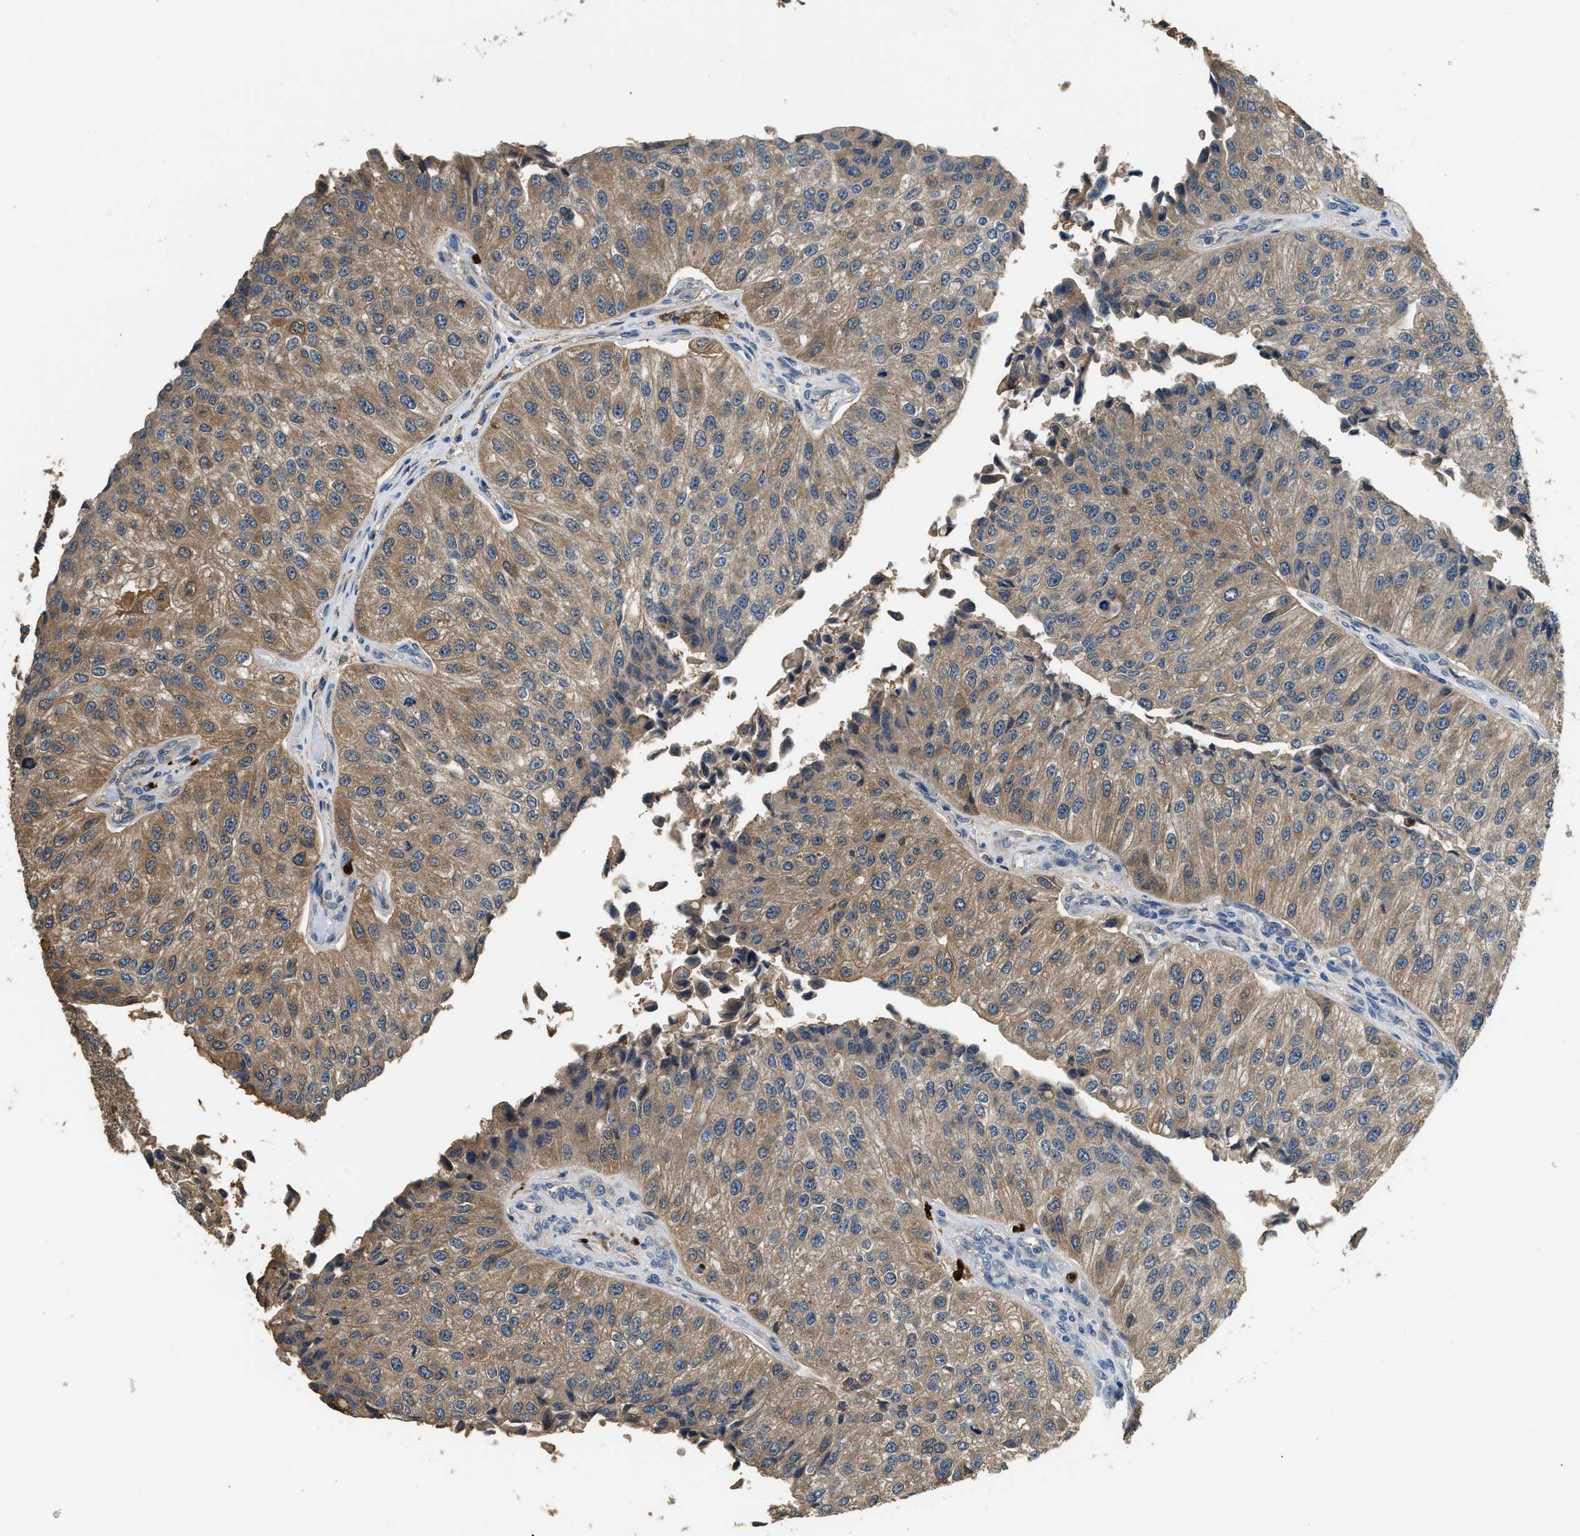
{"staining": {"intensity": "moderate", "quantity": ">75%", "location": "cytoplasmic/membranous"}, "tissue": "urothelial cancer", "cell_type": "Tumor cells", "image_type": "cancer", "snomed": [{"axis": "morphology", "description": "Urothelial carcinoma, High grade"}, {"axis": "topography", "description": "Kidney"}, {"axis": "topography", "description": "Urinary bladder"}], "caption": "Urothelial carcinoma (high-grade) tissue demonstrates moderate cytoplasmic/membranous positivity in approximately >75% of tumor cells", "gene": "ANXA3", "patient": {"sex": "male", "age": 77}}